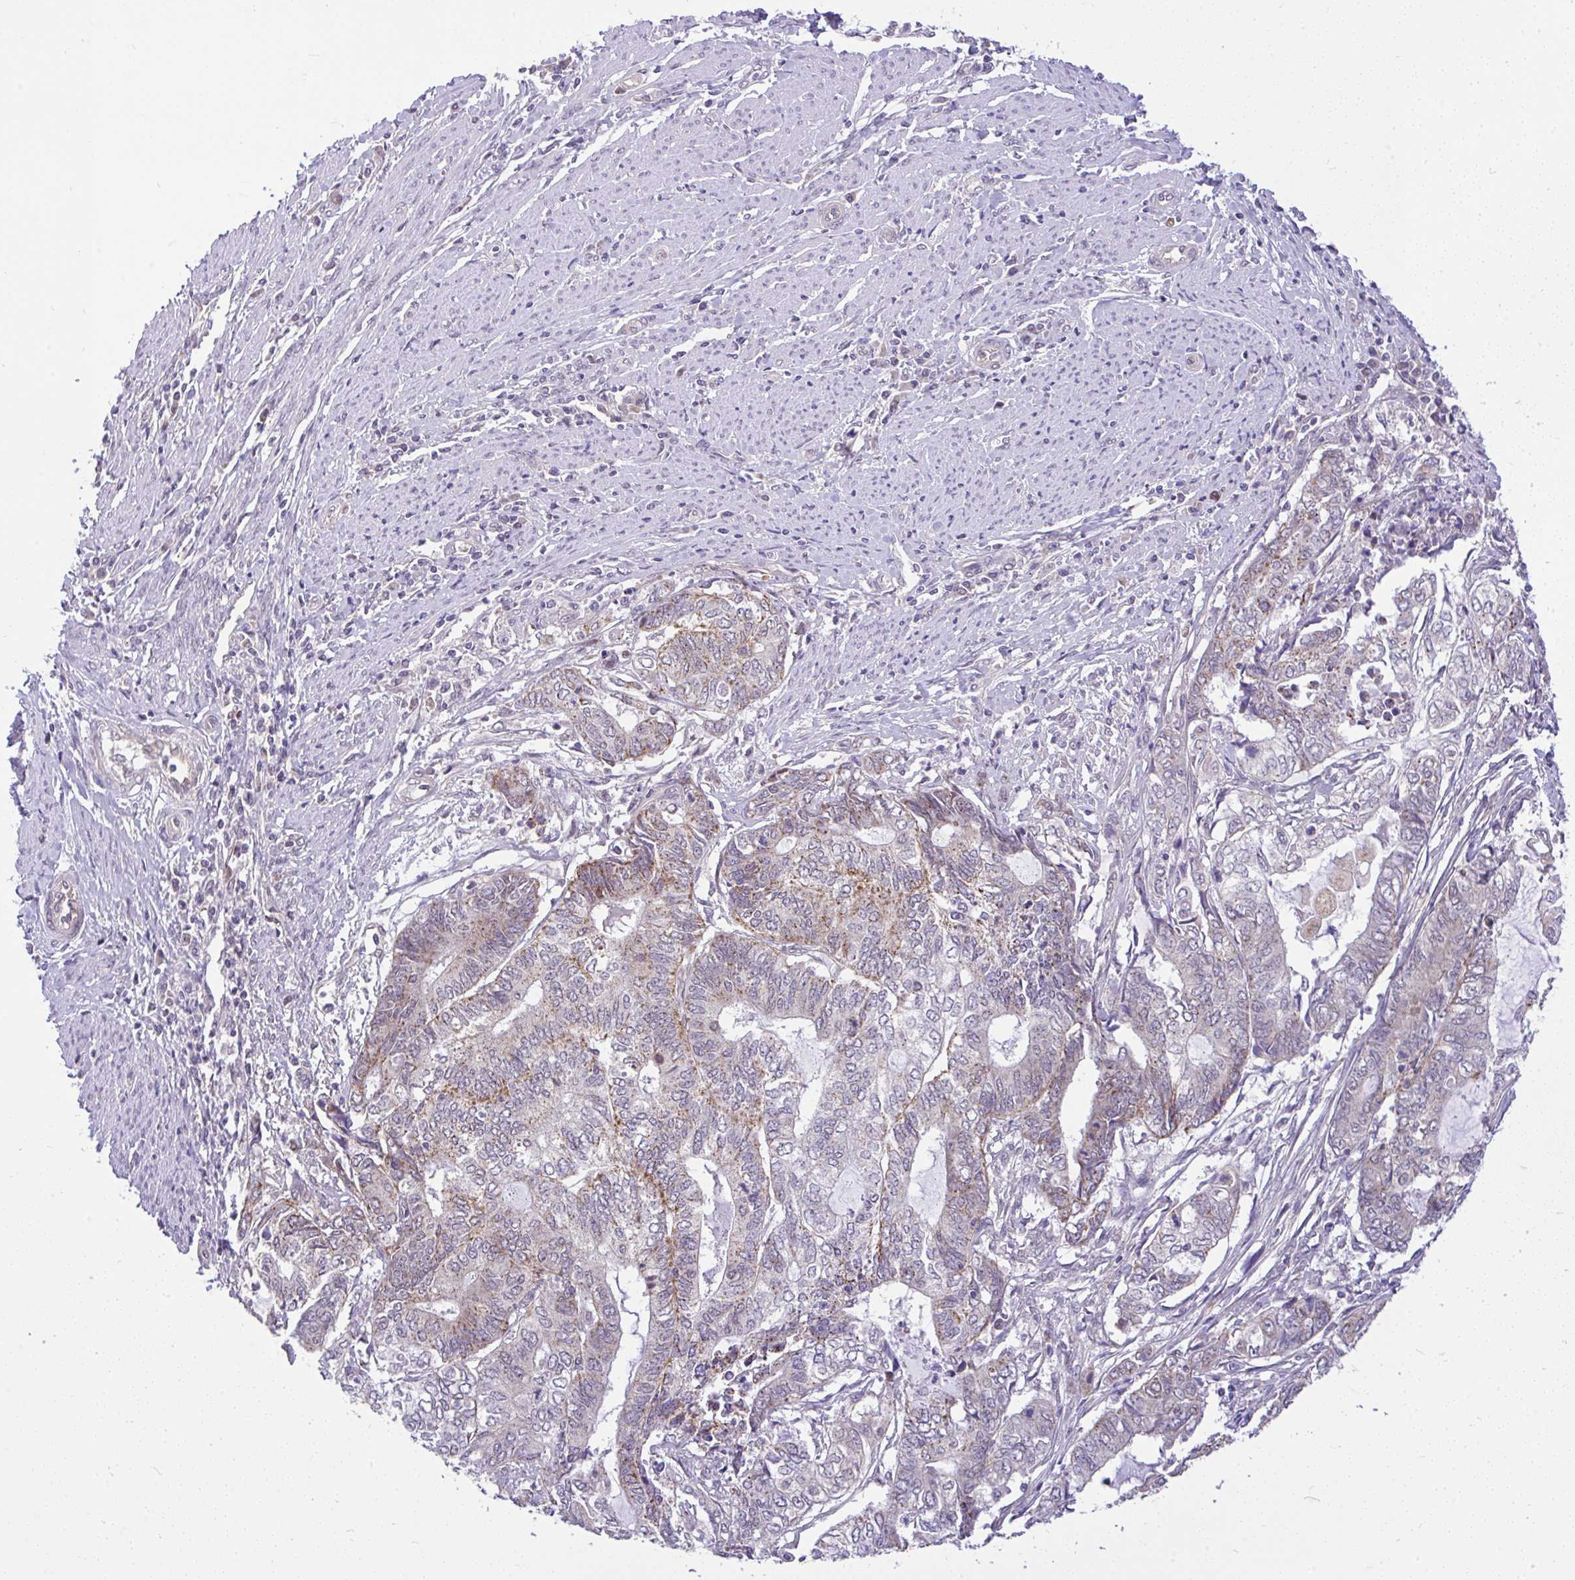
{"staining": {"intensity": "moderate", "quantity": "<25%", "location": "cytoplasmic/membranous"}, "tissue": "endometrial cancer", "cell_type": "Tumor cells", "image_type": "cancer", "snomed": [{"axis": "morphology", "description": "Adenocarcinoma, NOS"}, {"axis": "topography", "description": "Uterus"}, {"axis": "topography", "description": "Endometrium"}], "caption": "Immunohistochemical staining of human endometrial adenocarcinoma reveals low levels of moderate cytoplasmic/membranous staining in approximately <25% of tumor cells.", "gene": "PYCR2", "patient": {"sex": "female", "age": 70}}